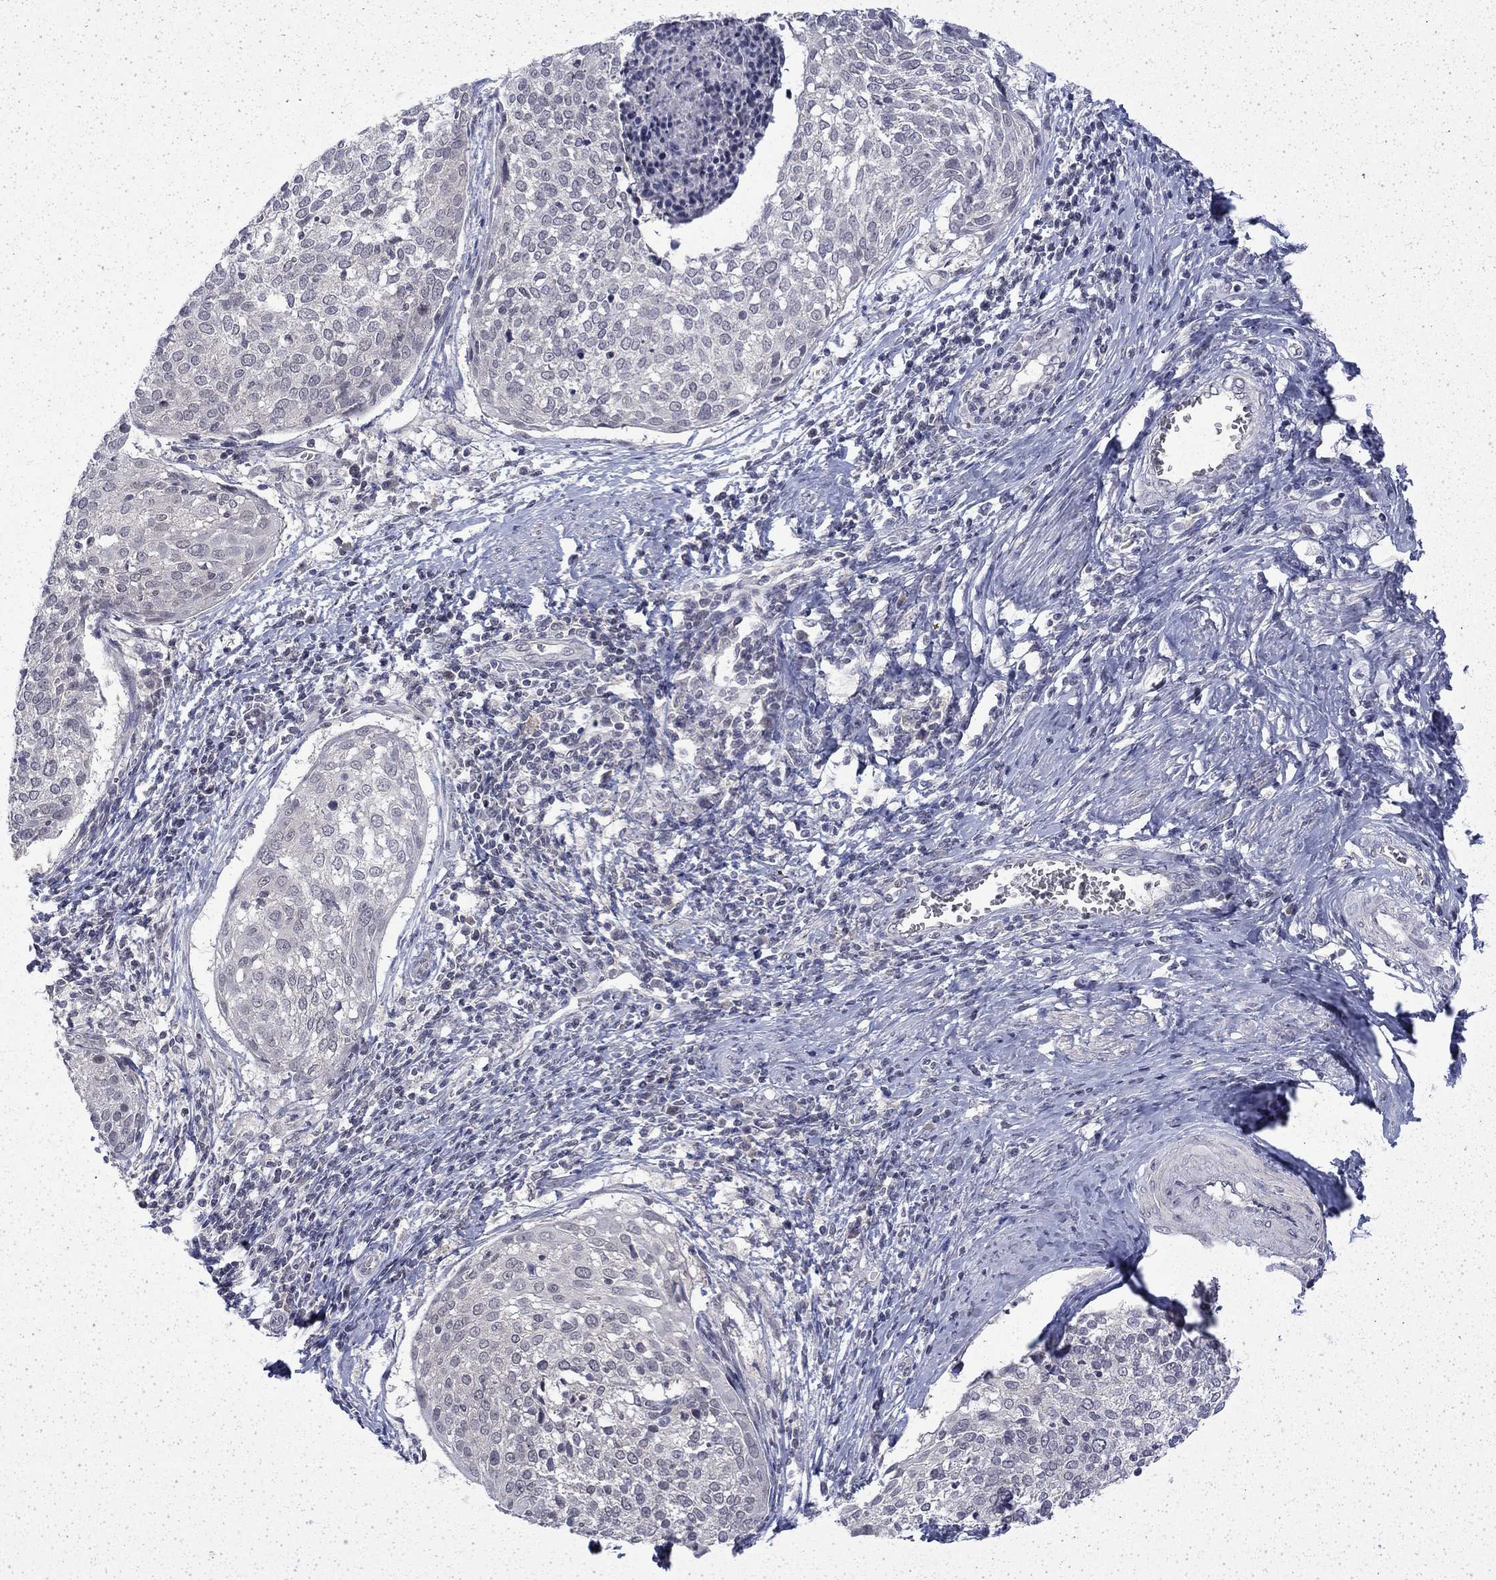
{"staining": {"intensity": "negative", "quantity": "none", "location": "none"}, "tissue": "cervical cancer", "cell_type": "Tumor cells", "image_type": "cancer", "snomed": [{"axis": "morphology", "description": "Squamous cell carcinoma, NOS"}, {"axis": "topography", "description": "Cervix"}], "caption": "IHC micrograph of cervical squamous cell carcinoma stained for a protein (brown), which demonstrates no positivity in tumor cells.", "gene": "CHAT", "patient": {"sex": "female", "age": 39}}